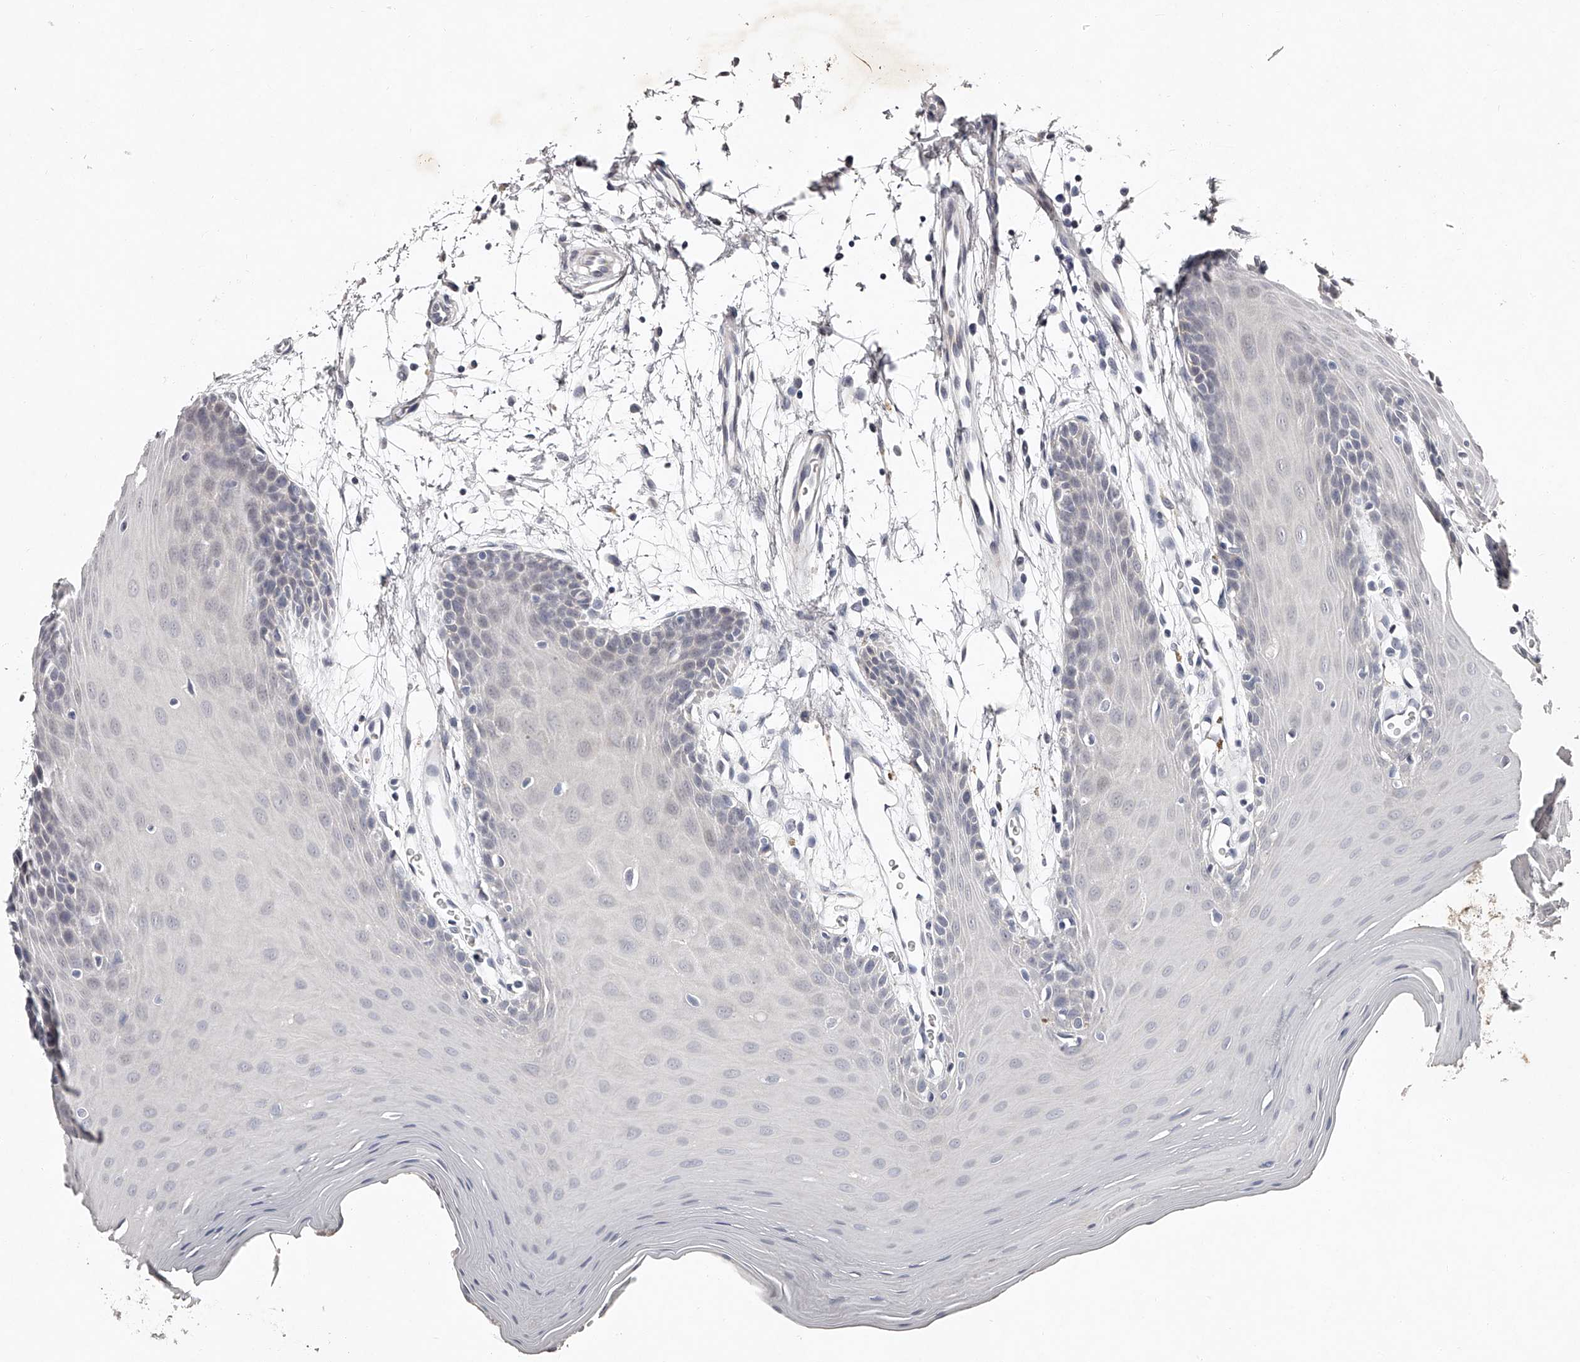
{"staining": {"intensity": "negative", "quantity": "none", "location": "none"}, "tissue": "oral mucosa", "cell_type": "Squamous epithelial cells", "image_type": "normal", "snomed": [{"axis": "morphology", "description": "Normal tissue, NOS"}, {"axis": "morphology", "description": "Squamous cell carcinoma, NOS"}, {"axis": "topography", "description": "Skeletal muscle"}, {"axis": "topography", "description": "Oral tissue"}, {"axis": "topography", "description": "Salivary gland"}, {"axis": "topography", "description": "Head-Neck"}], "caption": "Immunohistochemistry photomicrograph of normal oral mucosa: oral mucosa stained with DAB exhibits no significant protein expression in squamous epithelial cells.", "gene": "NT5DC1", "patient": {"sex": "male", "age": 54}}